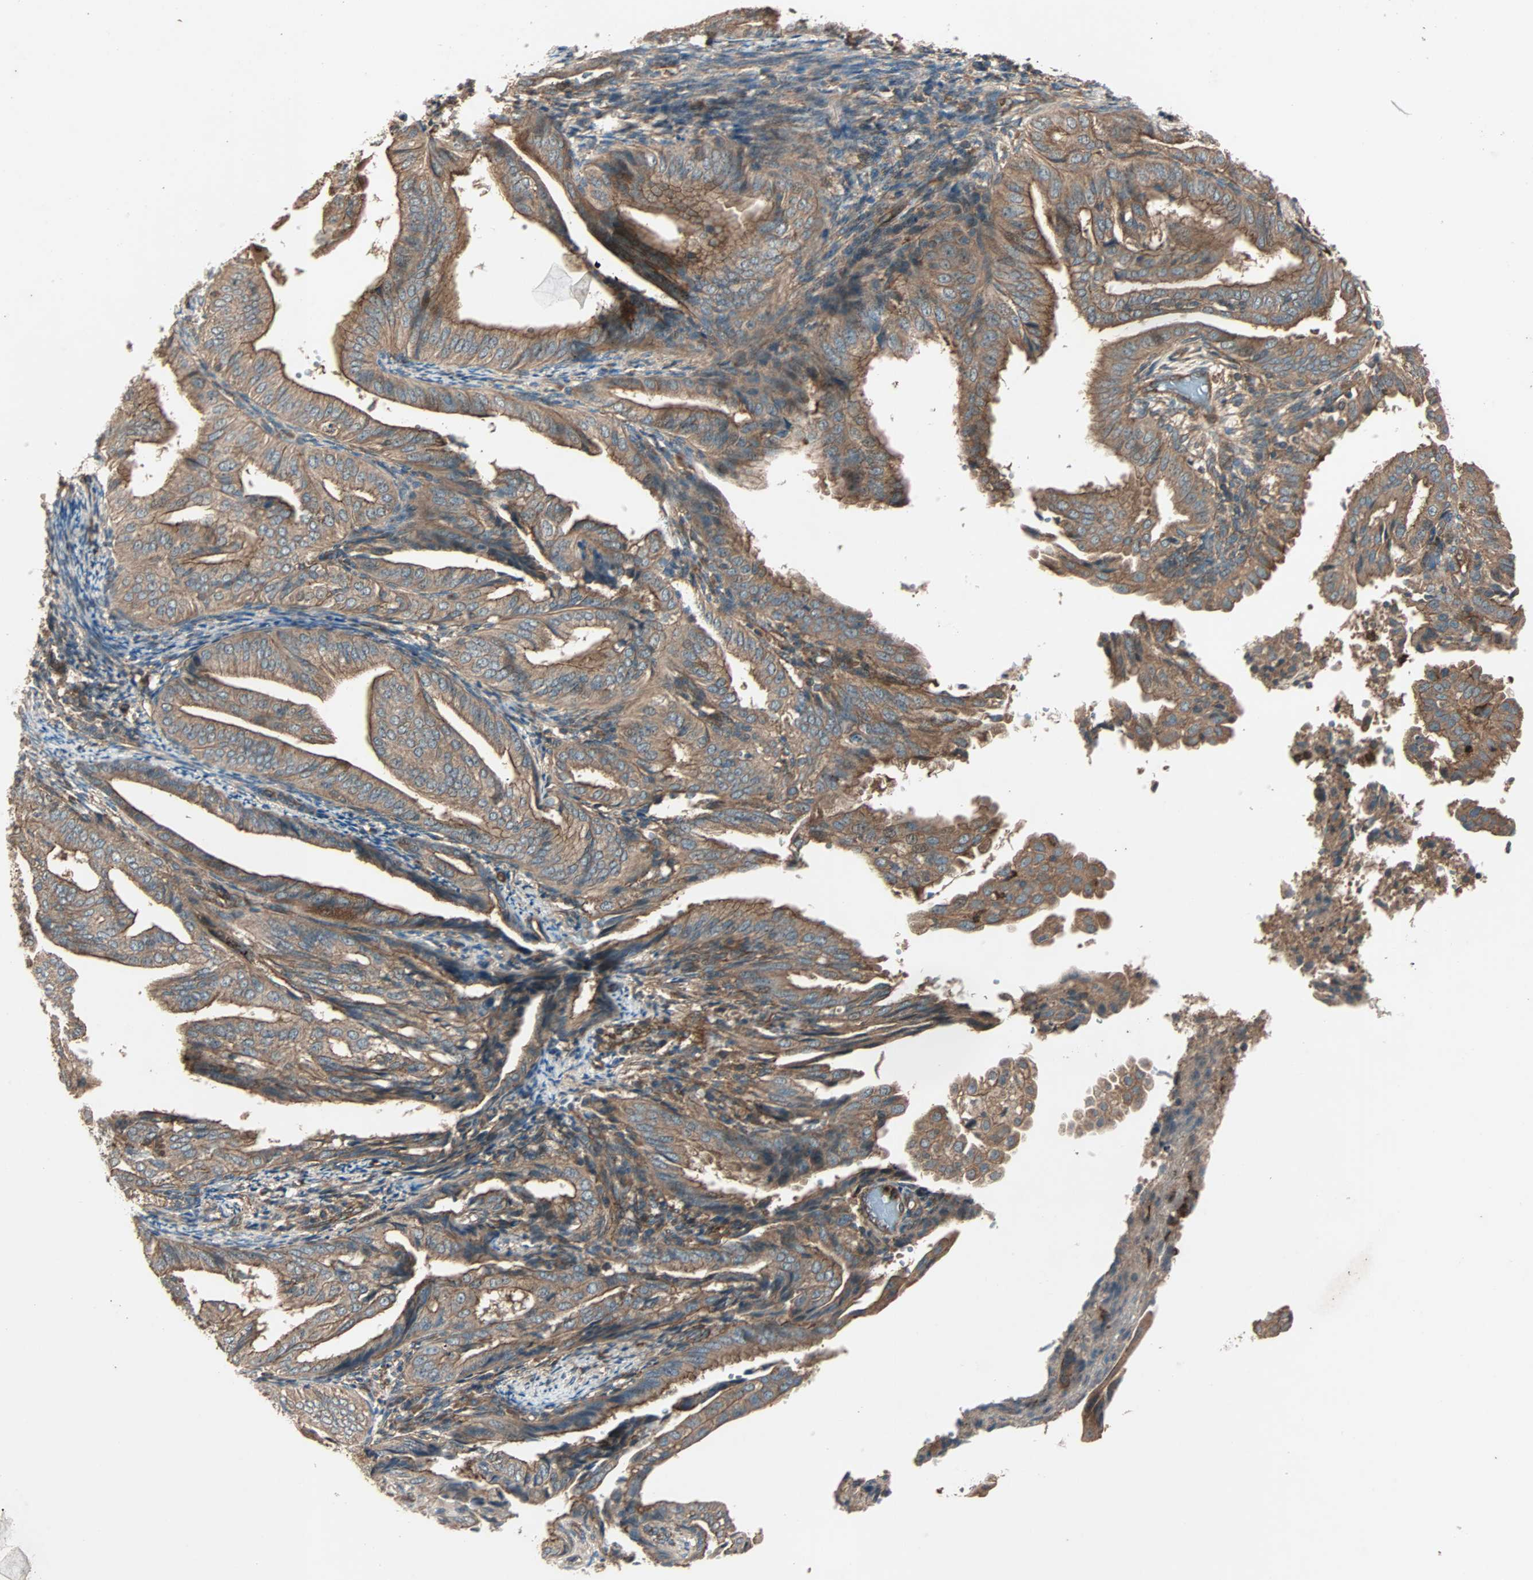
{"staining": {"intensity": "moderate", "quantity": ">75%", "location": "cytoplasmic/membranous"}, "tissue": "endometrial cancer", "cell_type": "Tumor cells", "image_type": "cancer", "snomed": [{"axis": "morphology", "description": "Adenocarcinoma, NOS"}, {"axis": "topography", "description": "Endometrium"}], "caption": "Endometrial cancer tissue exhibits moderate cytoplasmic/membranous positivity in approximately >75% of tumor cells", "gene": "GCK", "patient": {"sex": "female", "age": 58}}